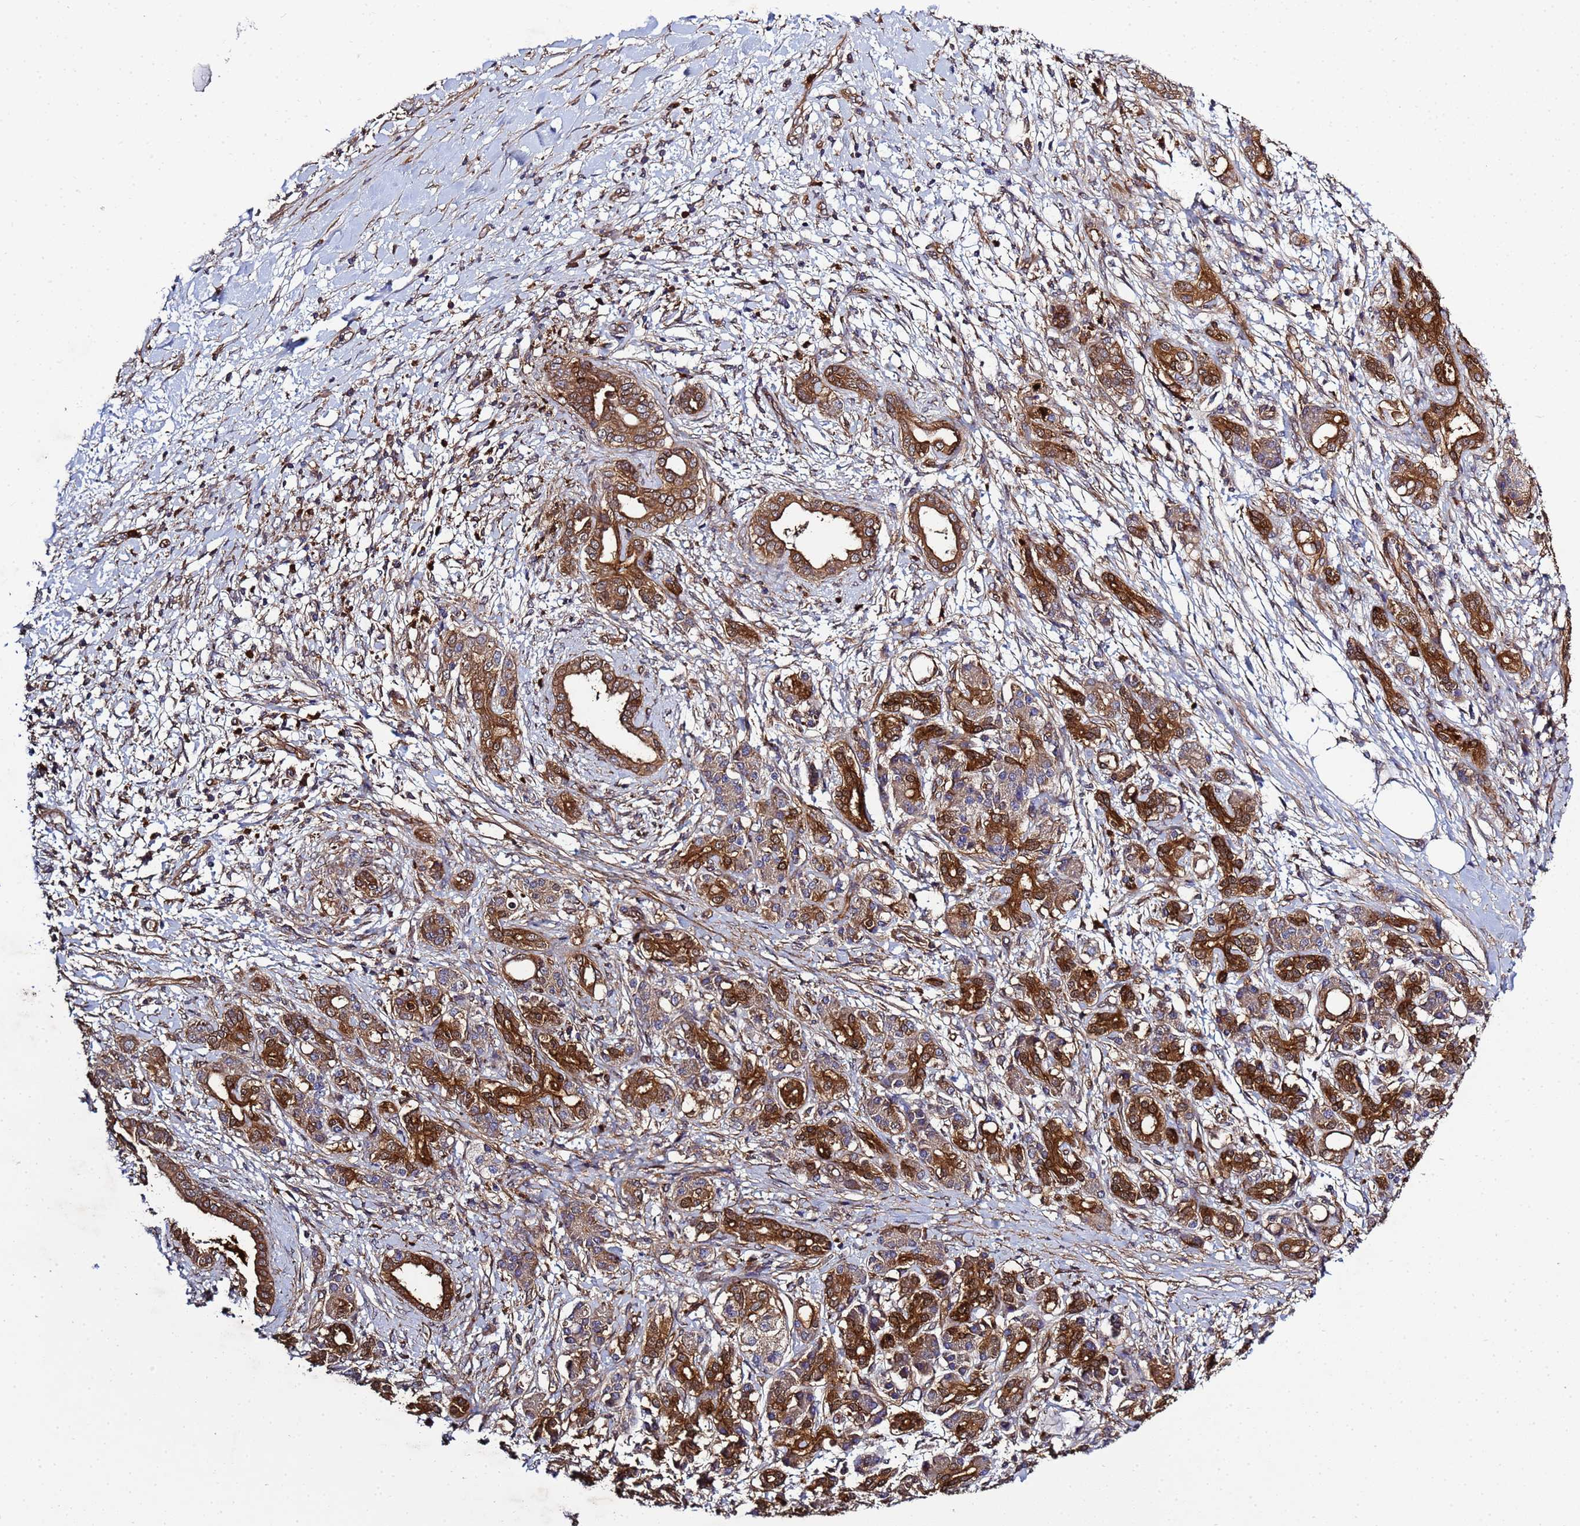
{"staining": {"intensity": "strong", "quantity": ">75%", "location": "cytoplasmic/membranous"}, "tissue": "pancreatic cancer", "cell_type": "Tumor cells", "image_type": "cancer", "snomed": [{"axis": "morphology", "description": "Adenocarcinoma, NOS"}, {"axis": "topography", "description": "Pancreas"}], "caption": "Immunohistochemical staining of pancreatic adenocarcinoma exhibits high levels of strong cytoplasmic/membranous protein positivity in about >75% of tumor cells.", "gene": "C8orf34", "patient": {"sex": "female", "age": 55}}